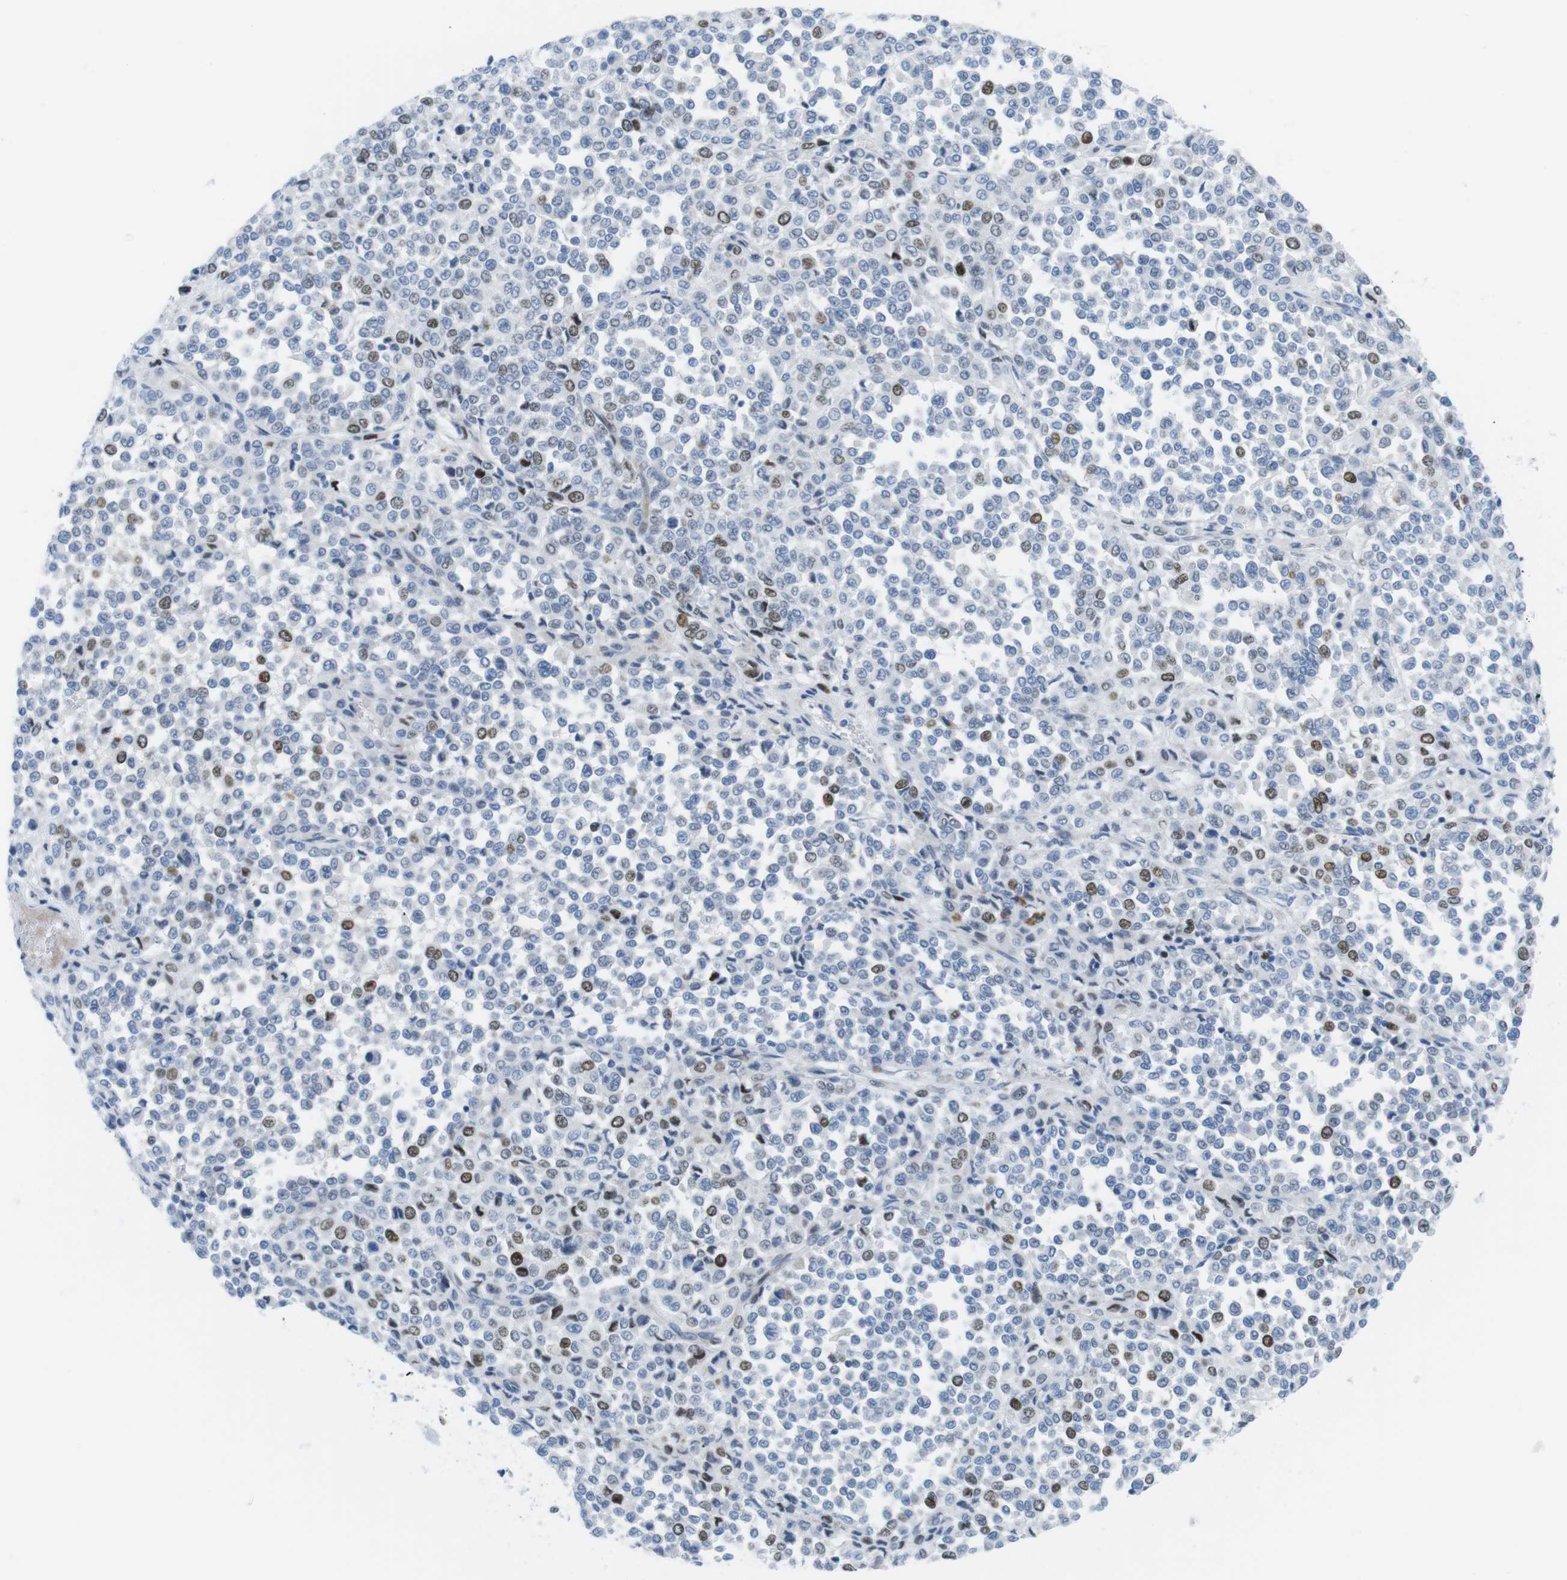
{"staining": {"intensity": "moderate", "quantity": "<25%", "location": "nuclear"}, "tissue": "melanoma", "cell_type": "Tumor cells", "image_type": "cancer", "snomed": [{"axis": "morphology", "description": "Malignant melanoma, Metastatic site"}, {"axis": "topography", "description": "Pancreas"}], "caption": "Melanoma stained for a protein (brown) displays moderate nuclear positive staining in about <25% of tumor cells.", "gene": "CHAF1A", "patient": {"sex": "female", "age": 30}}